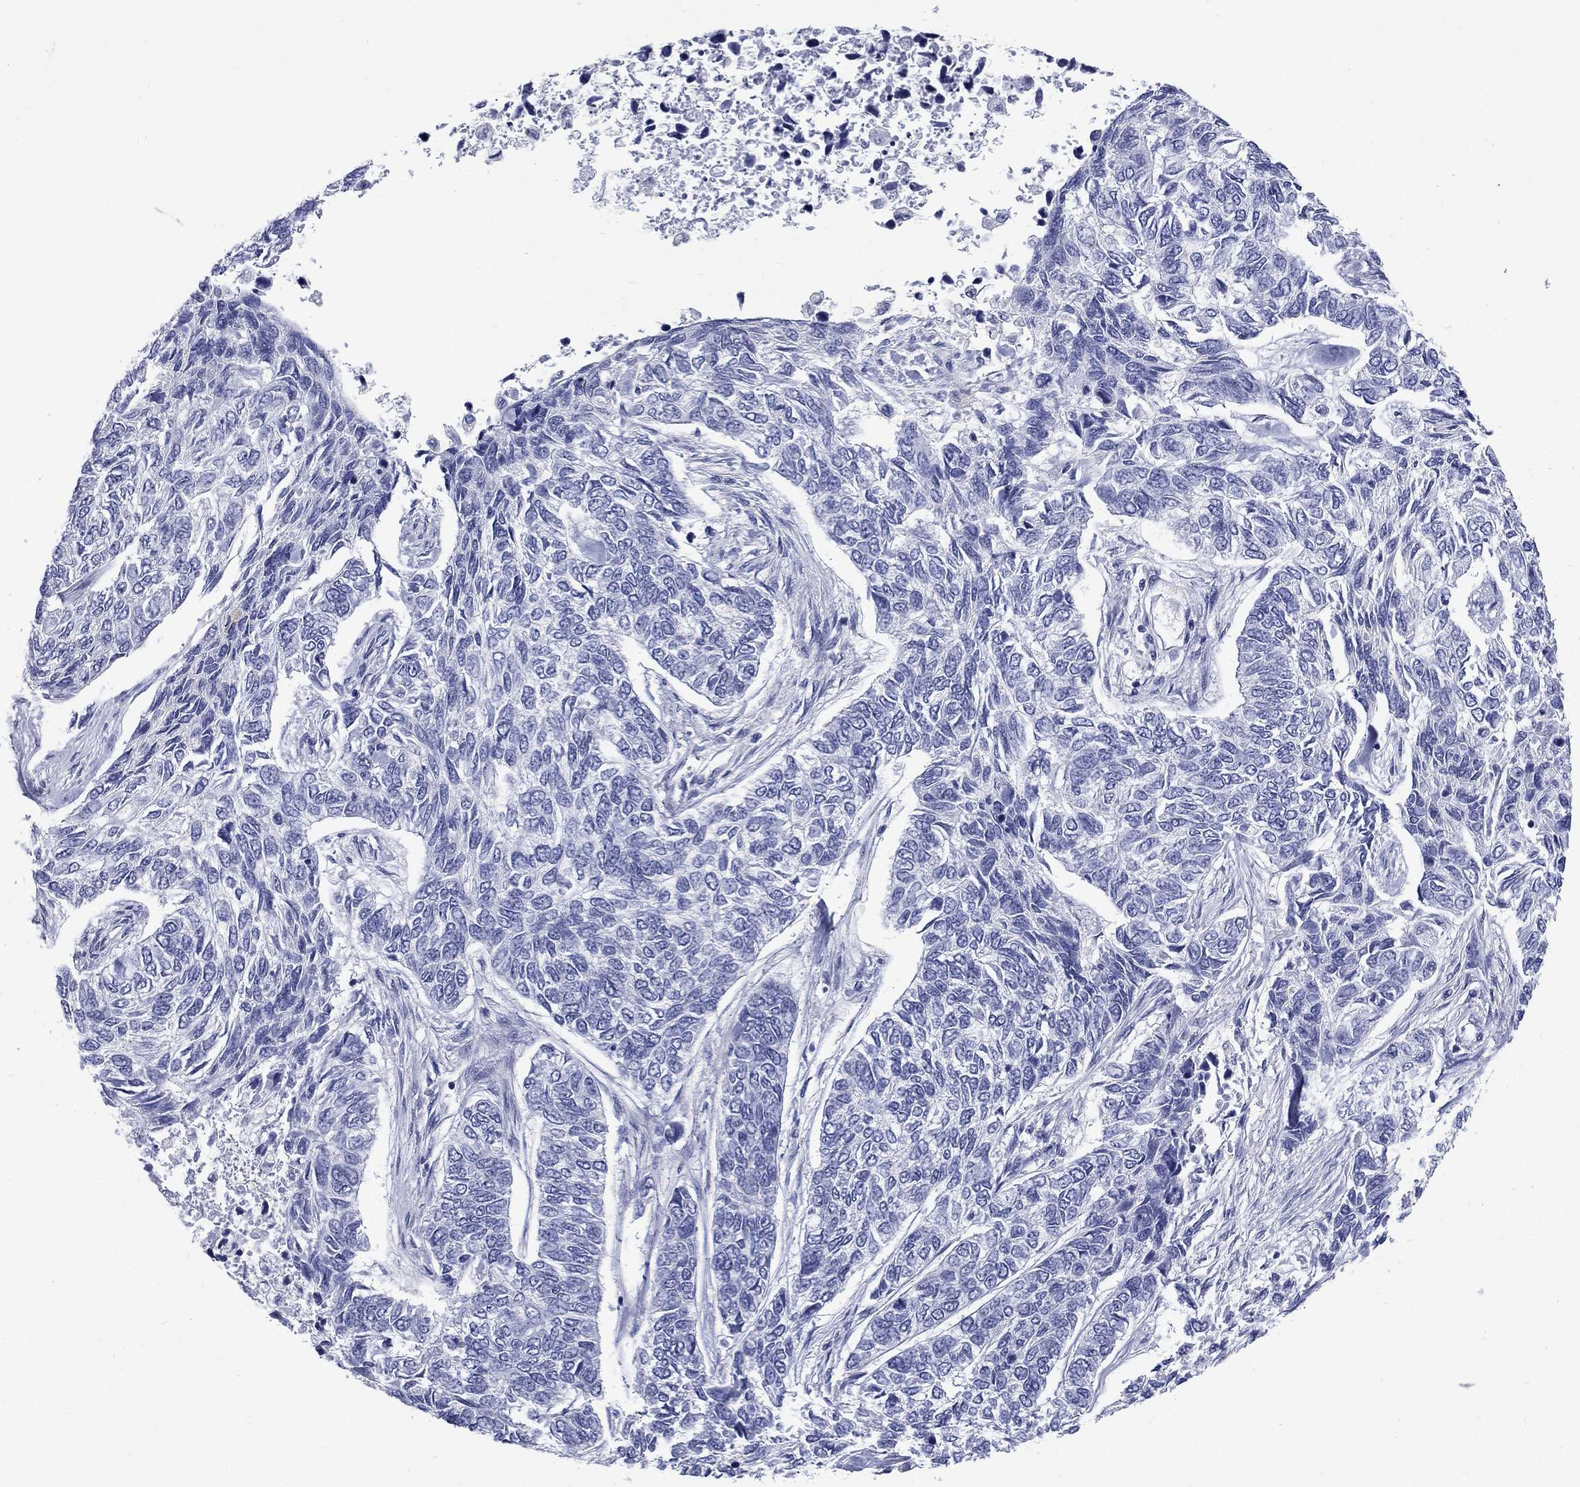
{"staining": {"intensity": "negative", "quantity": "none", "location": "none"}, "tissue": "skin cancer", "cell_type": "Tumor cells", "image_type": "cancer", "snomed": [{"axis": "morphology", "description": "Basal cell carcinoma"}, {"axis": "topography", "description": "Skin"}], "caption": "The image displays no staining of tumor cells in basal cell carcinoma (skin).", "gene": "SERPINB2", "patient": {"sex": "female", "age": 65}}